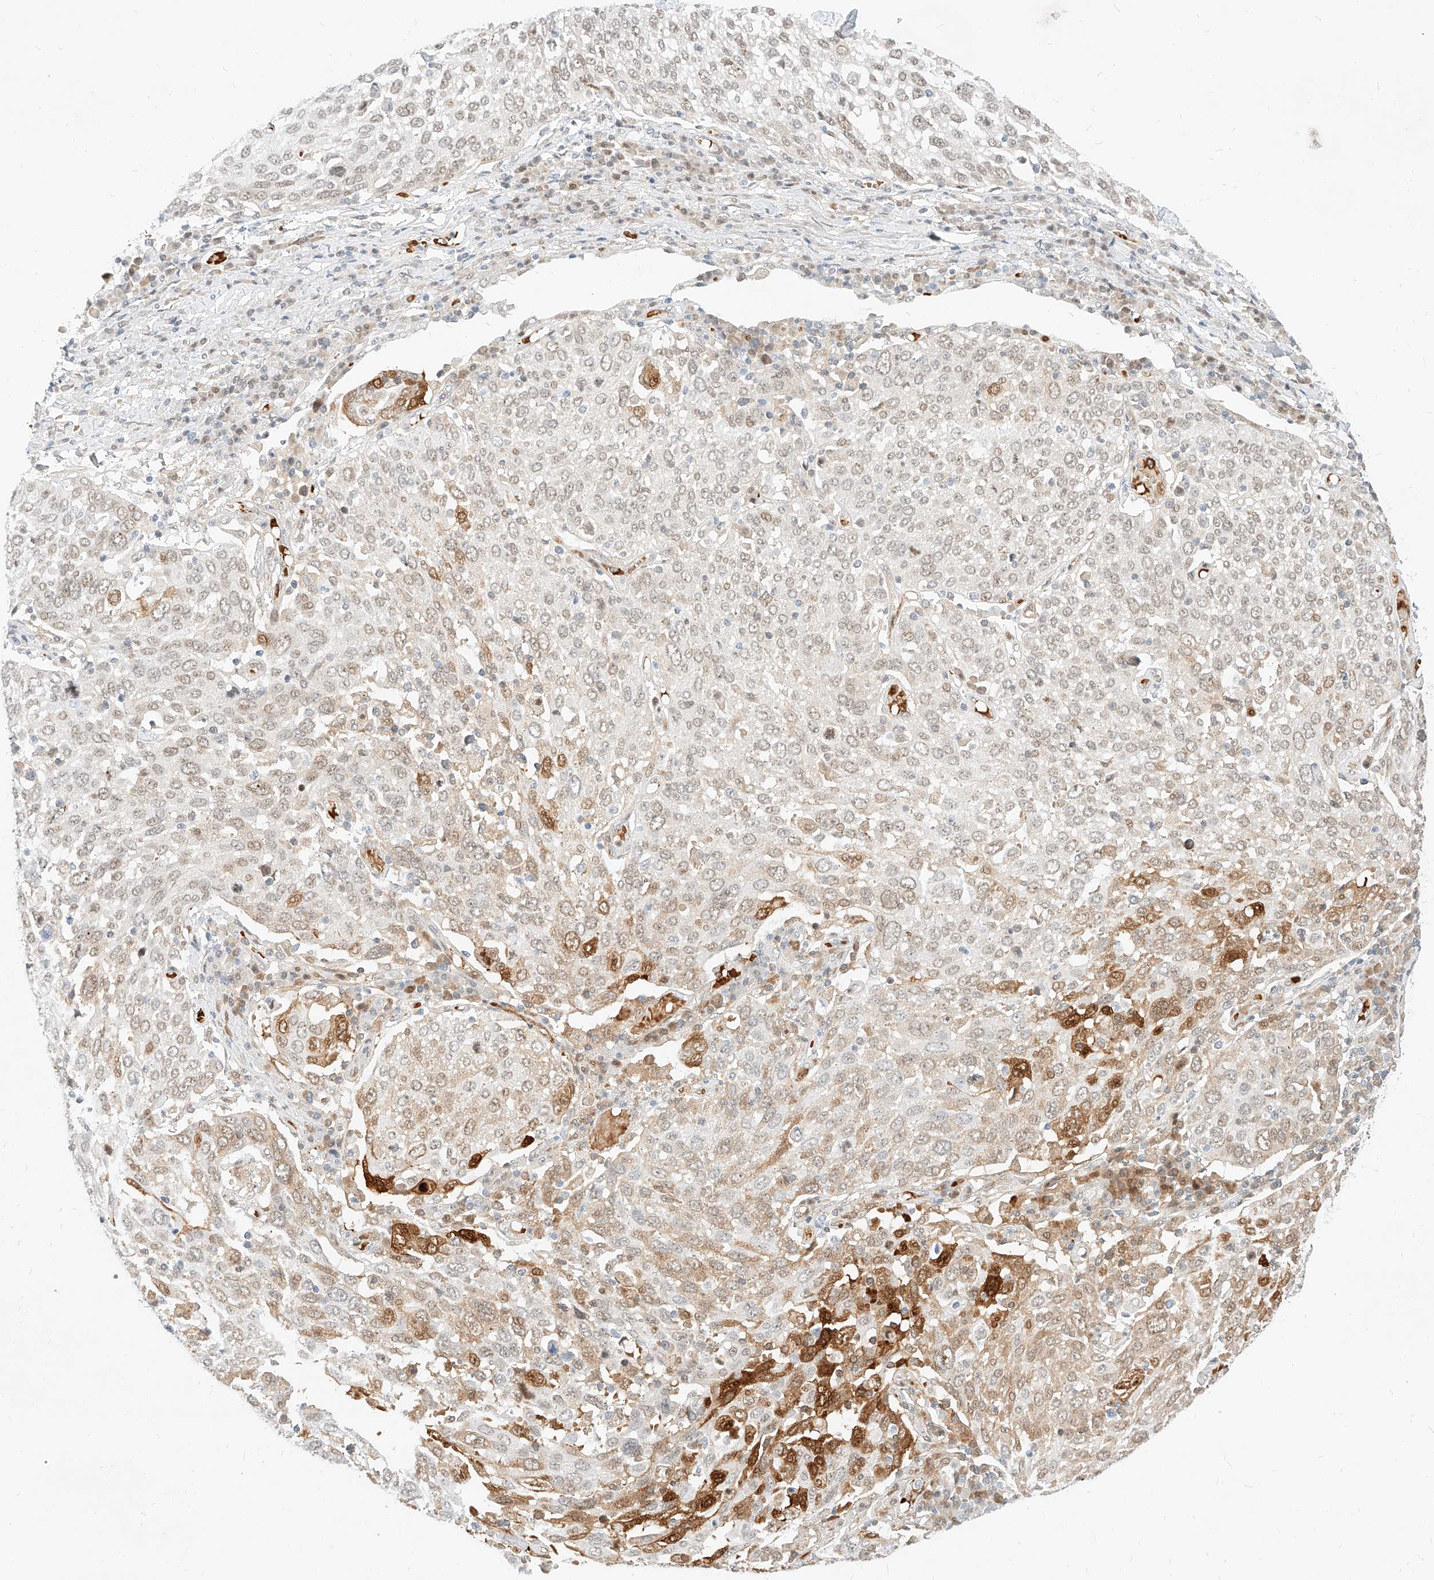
{"staining": {"intensity": "moderate", "quantity": "<25%", "location": "cytoplasmic/membranous,nuclear"}, "tissue": "lung cancer", "cell_type": "Tumor cells", "image_type": "cancer", "snomed": [{"axis": "morphology", "description": "Squamous cell carcinoma, NOS"}, {"axis": "topography", "description": "Lung"}], "caption": "Lung cancer (squamous cell carcinoma) tissue shows moderate cytoplasmic/membranous and nuclear staining in approximately <25% of tumor cells, visualized by immunohistochemistry.", "gene": "CBX8", "patient": {"sex": "male", "age": 65}}